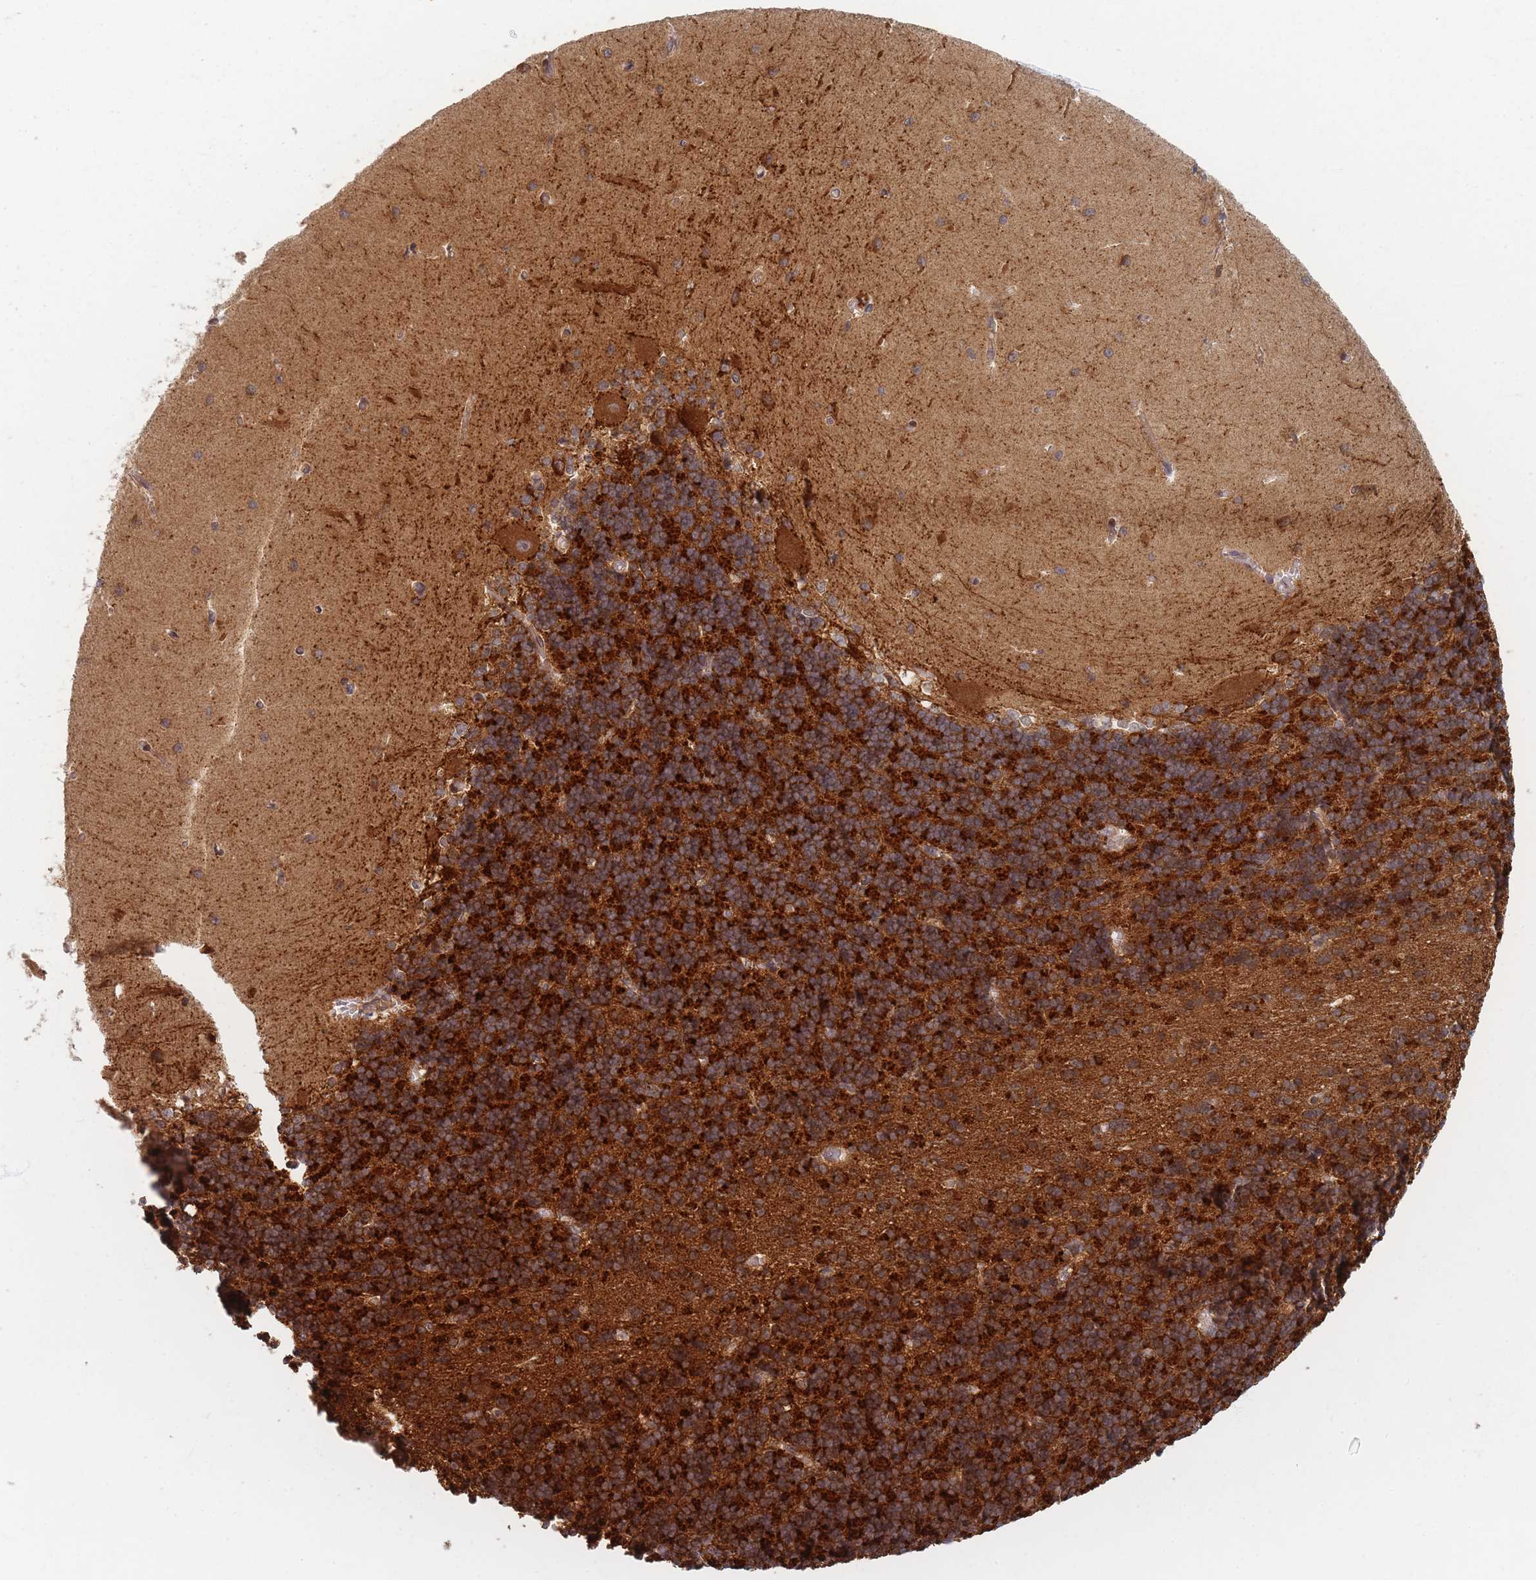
{"staining": {"intensity": "strong", "quantity": ">75%", "location": "cytoplasmic/membranous"}, "tissue": "cerebellum", "cell_type": "Cells in granular layer", "image_type": "normal", "snomed": [{"axis": "morphology", "description": "Normal tissue, NOS"}, {"axis": "topography", "description": "Cerebellum"}], "caption": "Immunohistochemistry image of unremarkable cerebellum: human cerebellum stained using immunohistochemistry shows high levels of strong protein expression localized specifically in the cytoplasmic/membranous of cells in granular layer, appearing as a cytoplasmic/membranous brown color.", "gene": "RADX", "patient": {"sex": "male", "age": 37}}